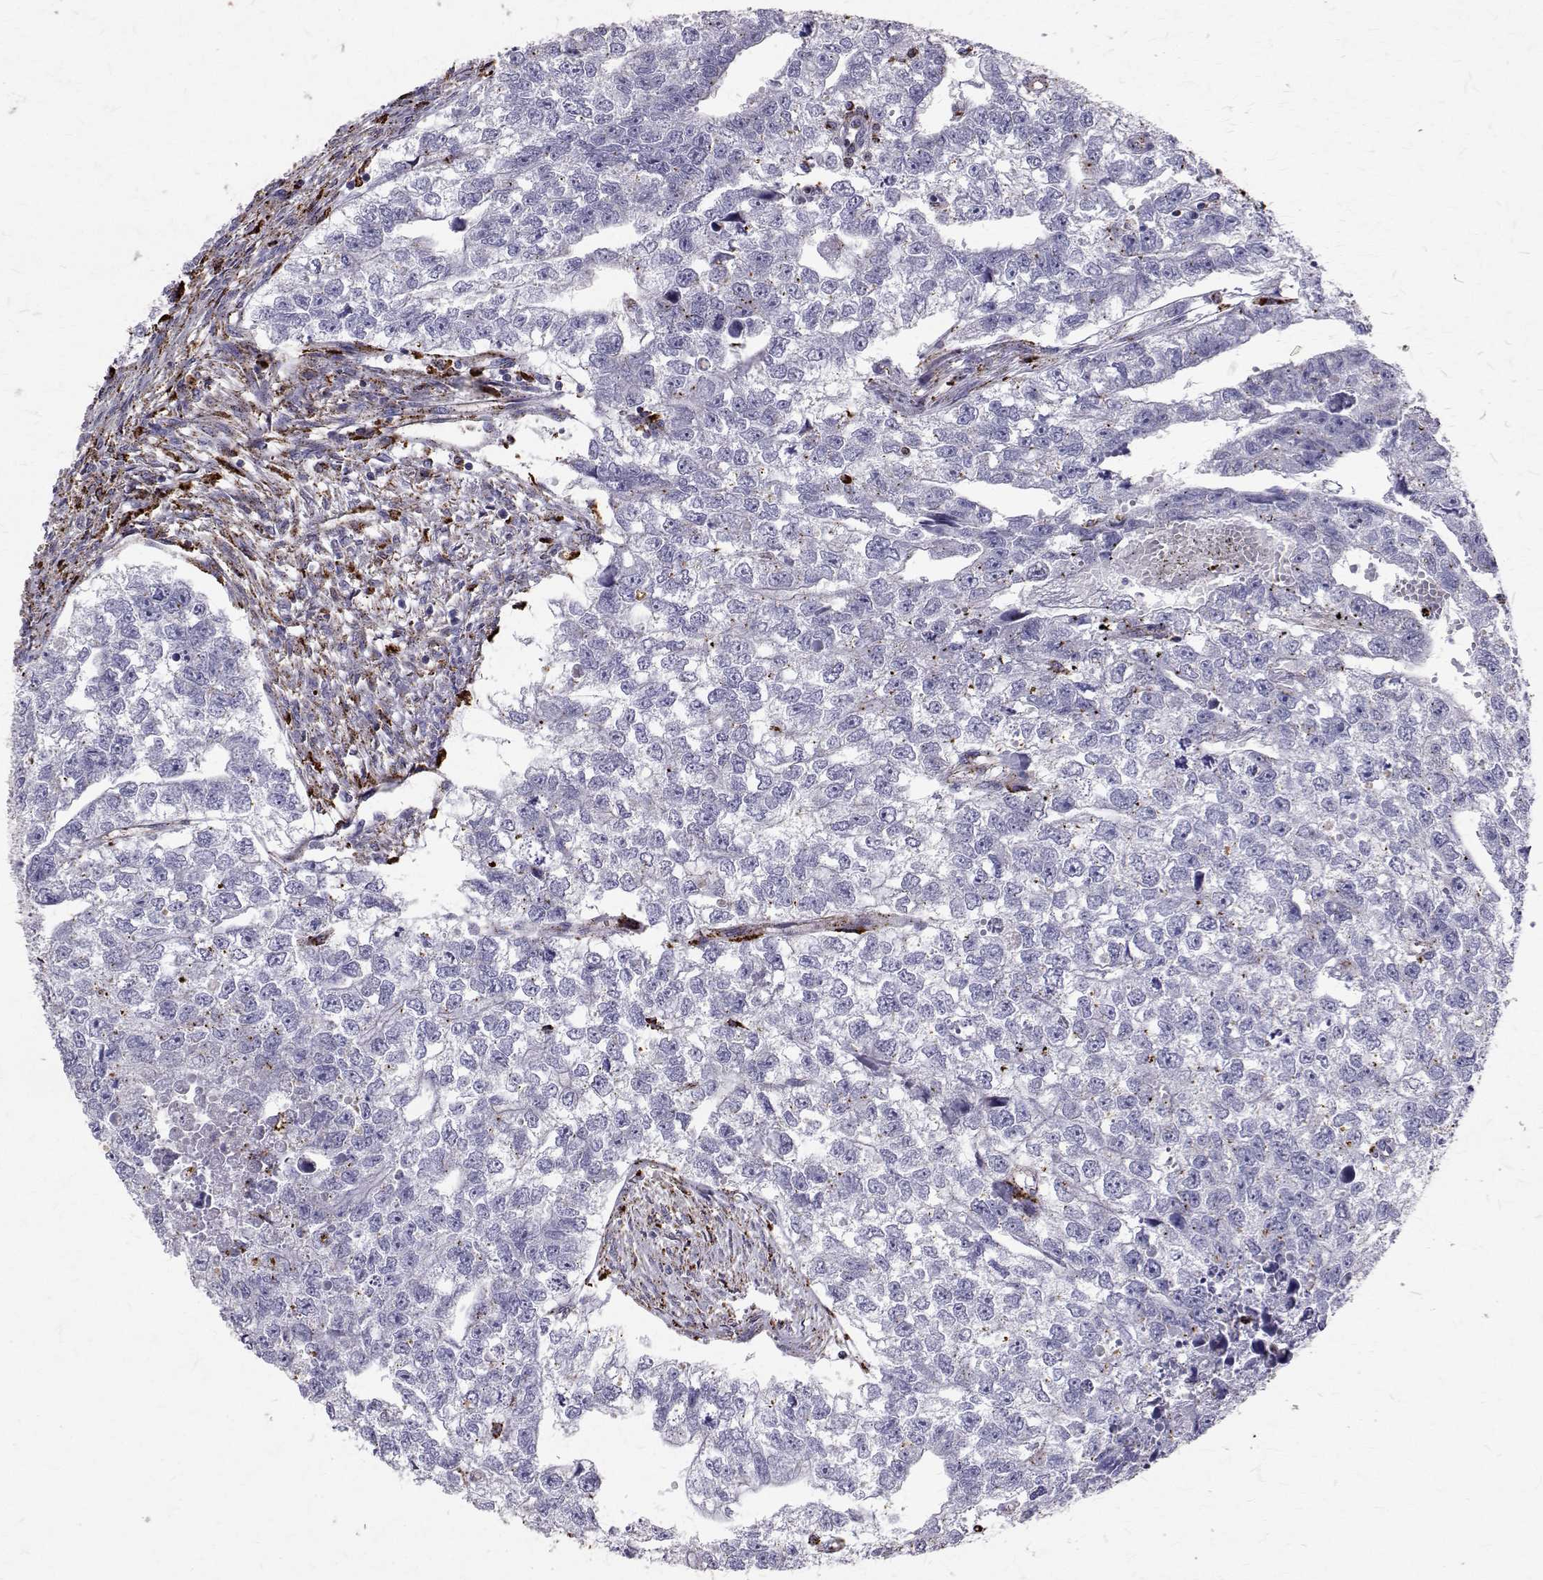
{"staining": {"intensity": "negative", "quantity": "none", "location": "none"}, "tissue": "testis cancer", "cell_type": "Tumor cells", "image_type": "cancer", "snomed": [{"axis": "morphology", "description": "Carcinoma, Embryonal, NOS"}, {"axis": "morphology", "description": "Teratoma, malignant, NOS"}, {"axis": "topography", "description": "Testis"}], "caption": "This is a micrograph of immunohistochemistry staining of testis malignant teratoma, which shows no positivity in tumor cells.", "gene": "TPP1", "patient": {"sex": "male", "age": 44}}